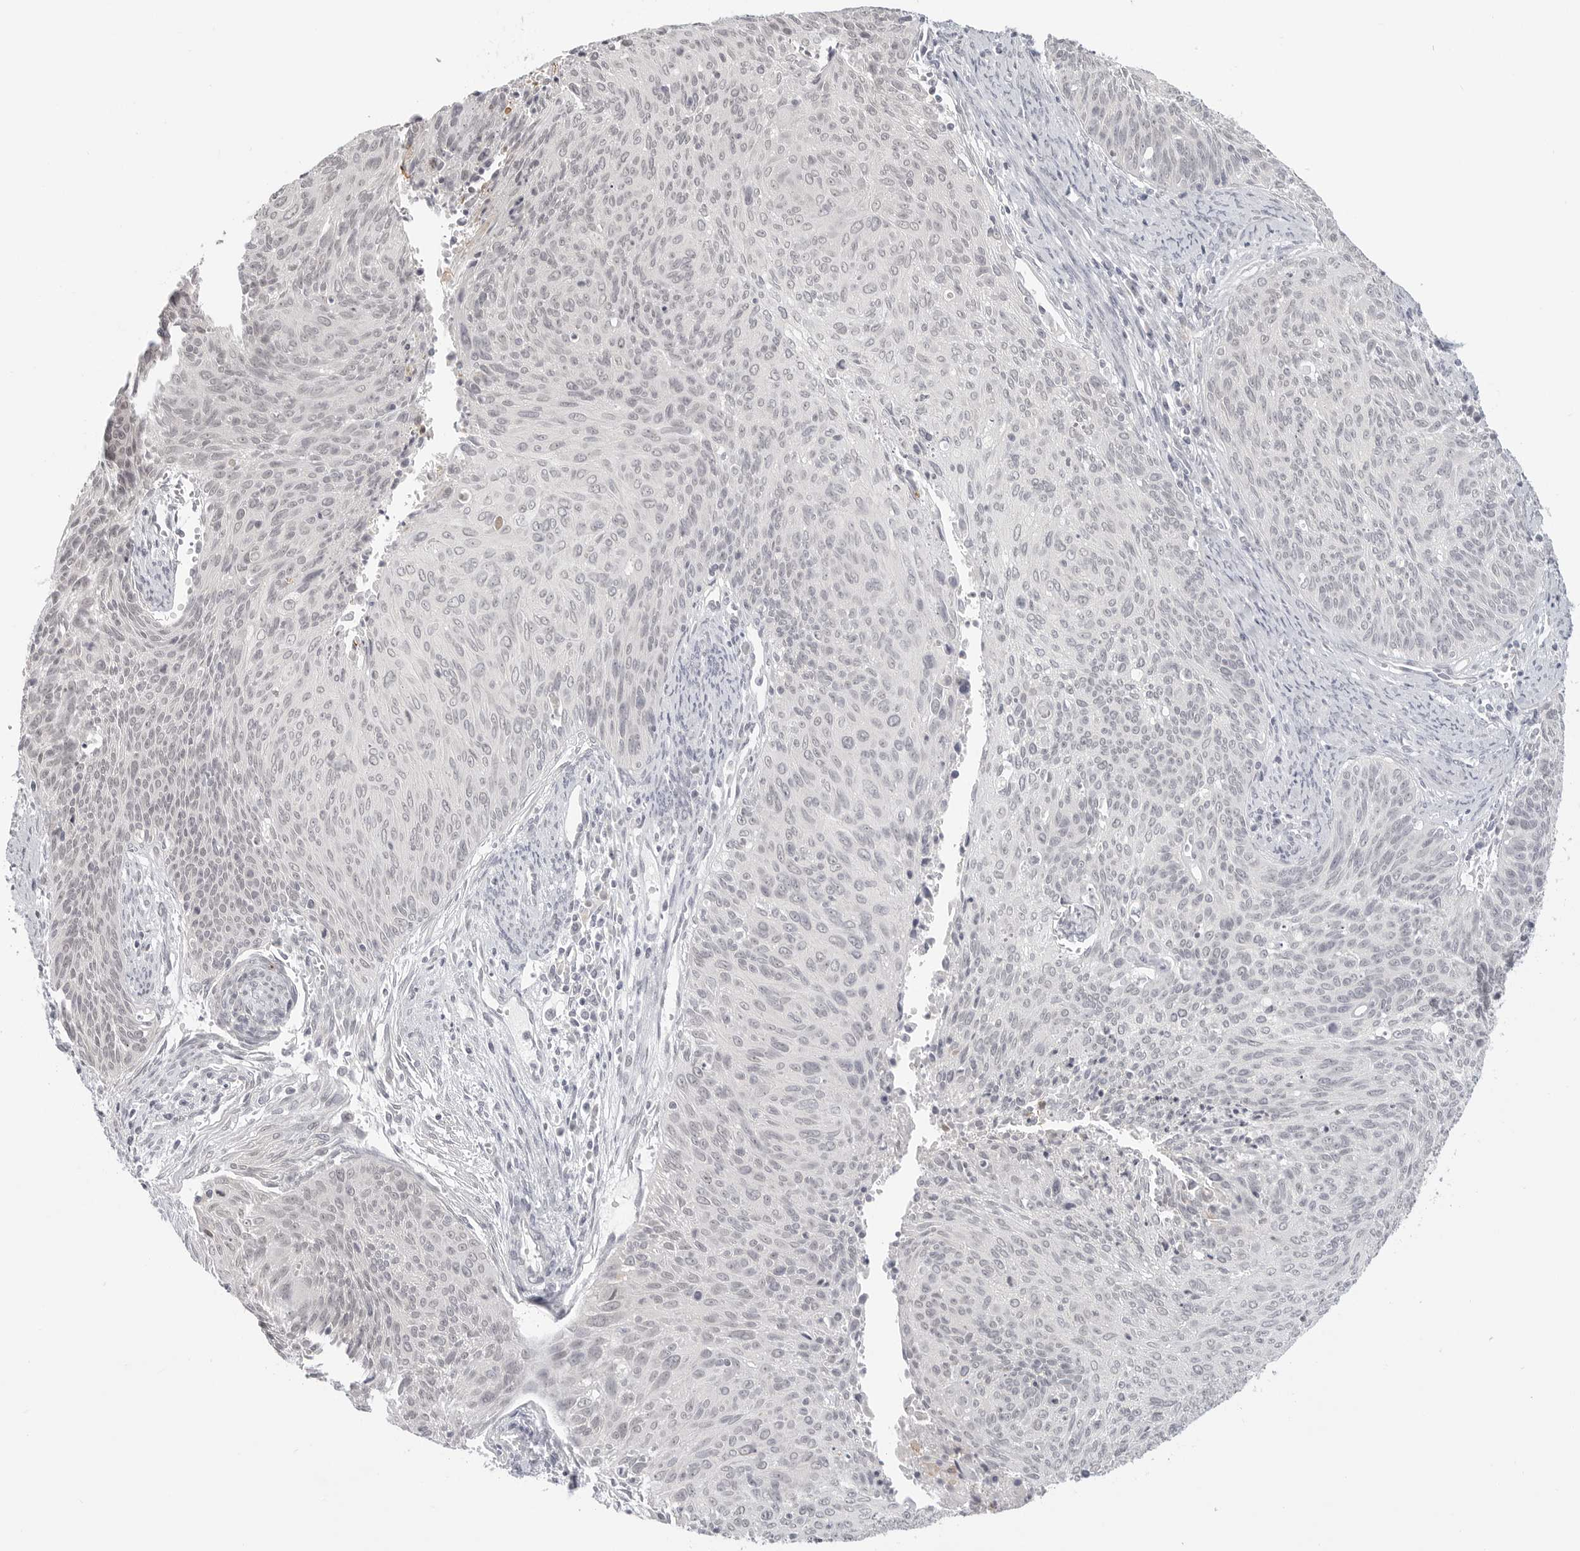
{"staining": {"intensity": "negative", "quantity": "none", "location": "none"}, "tissue": "cervical cancer", "cell_type": "Tumor cells", "image_type": "cancer", "snomed": [{"axis": "morphology", "description": "Squamous cell carcinoma, NOS"}, {"axis": "topography", "description": "Cervix"}], "caption": "The immunohistochemistry (IHC) image has no significant staining in tumor cells of cervical squamous cell carcinoma tissue.", "gene": "KLK11", "patient": {"sex": "female", "age": 55}}